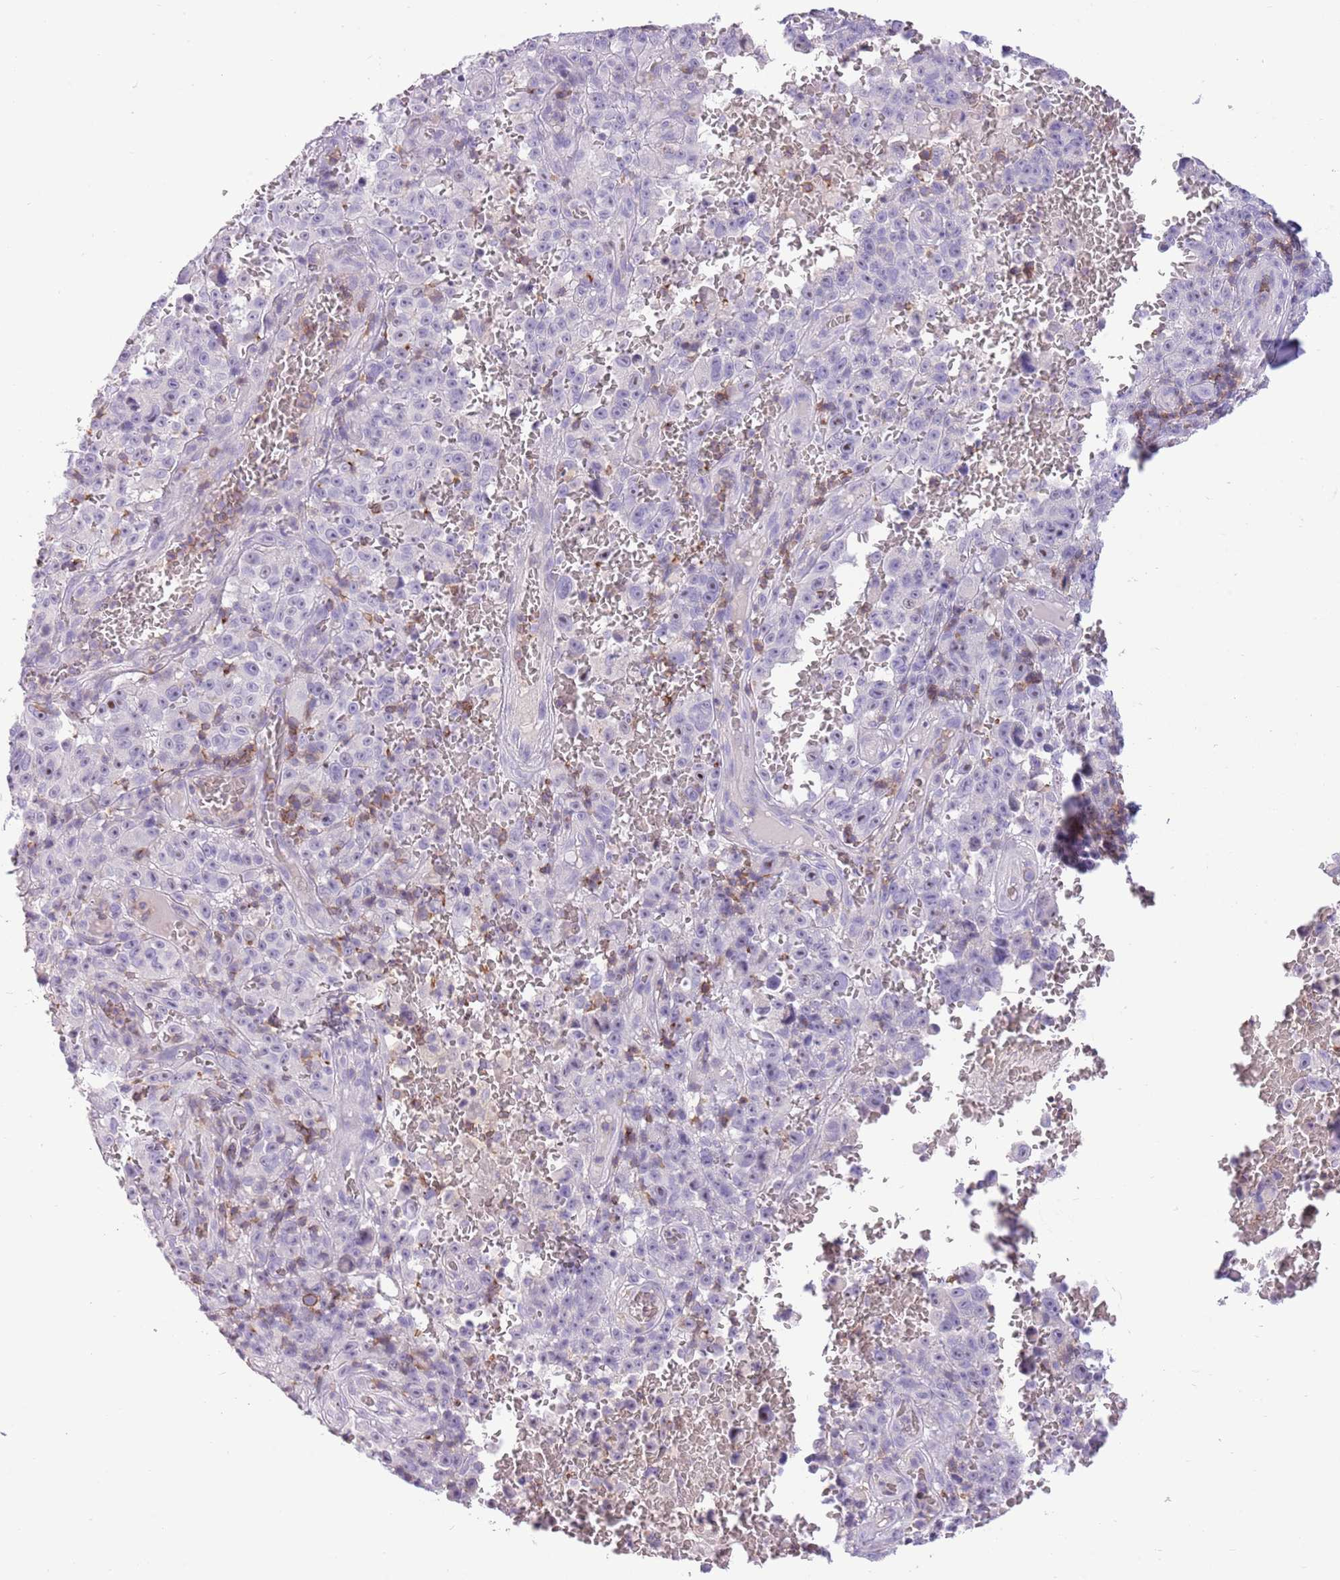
{"staining": {"intensity": "negative", "quantity": "none", "location": "none"}, "tissue": "melanoma", "cell_type": "Tumor cells", "image_type": "cancer", "snomed": [{"axis": "morphology", "description": "Malignant melanoma, NOS"}, {"axis": "topography", "description": "Skin"}], "caption": "Immunohistochemistry of human malignant melanoma reveals no staining in tumor cells. (Stains: DAB immunohistochemistry (IHC) with hematoxylin counter stain, Microscopy: brightfield microscopy at high magnification).", "gene": "OR4Q3", "patient": {"sex": "female", "age": 82}}